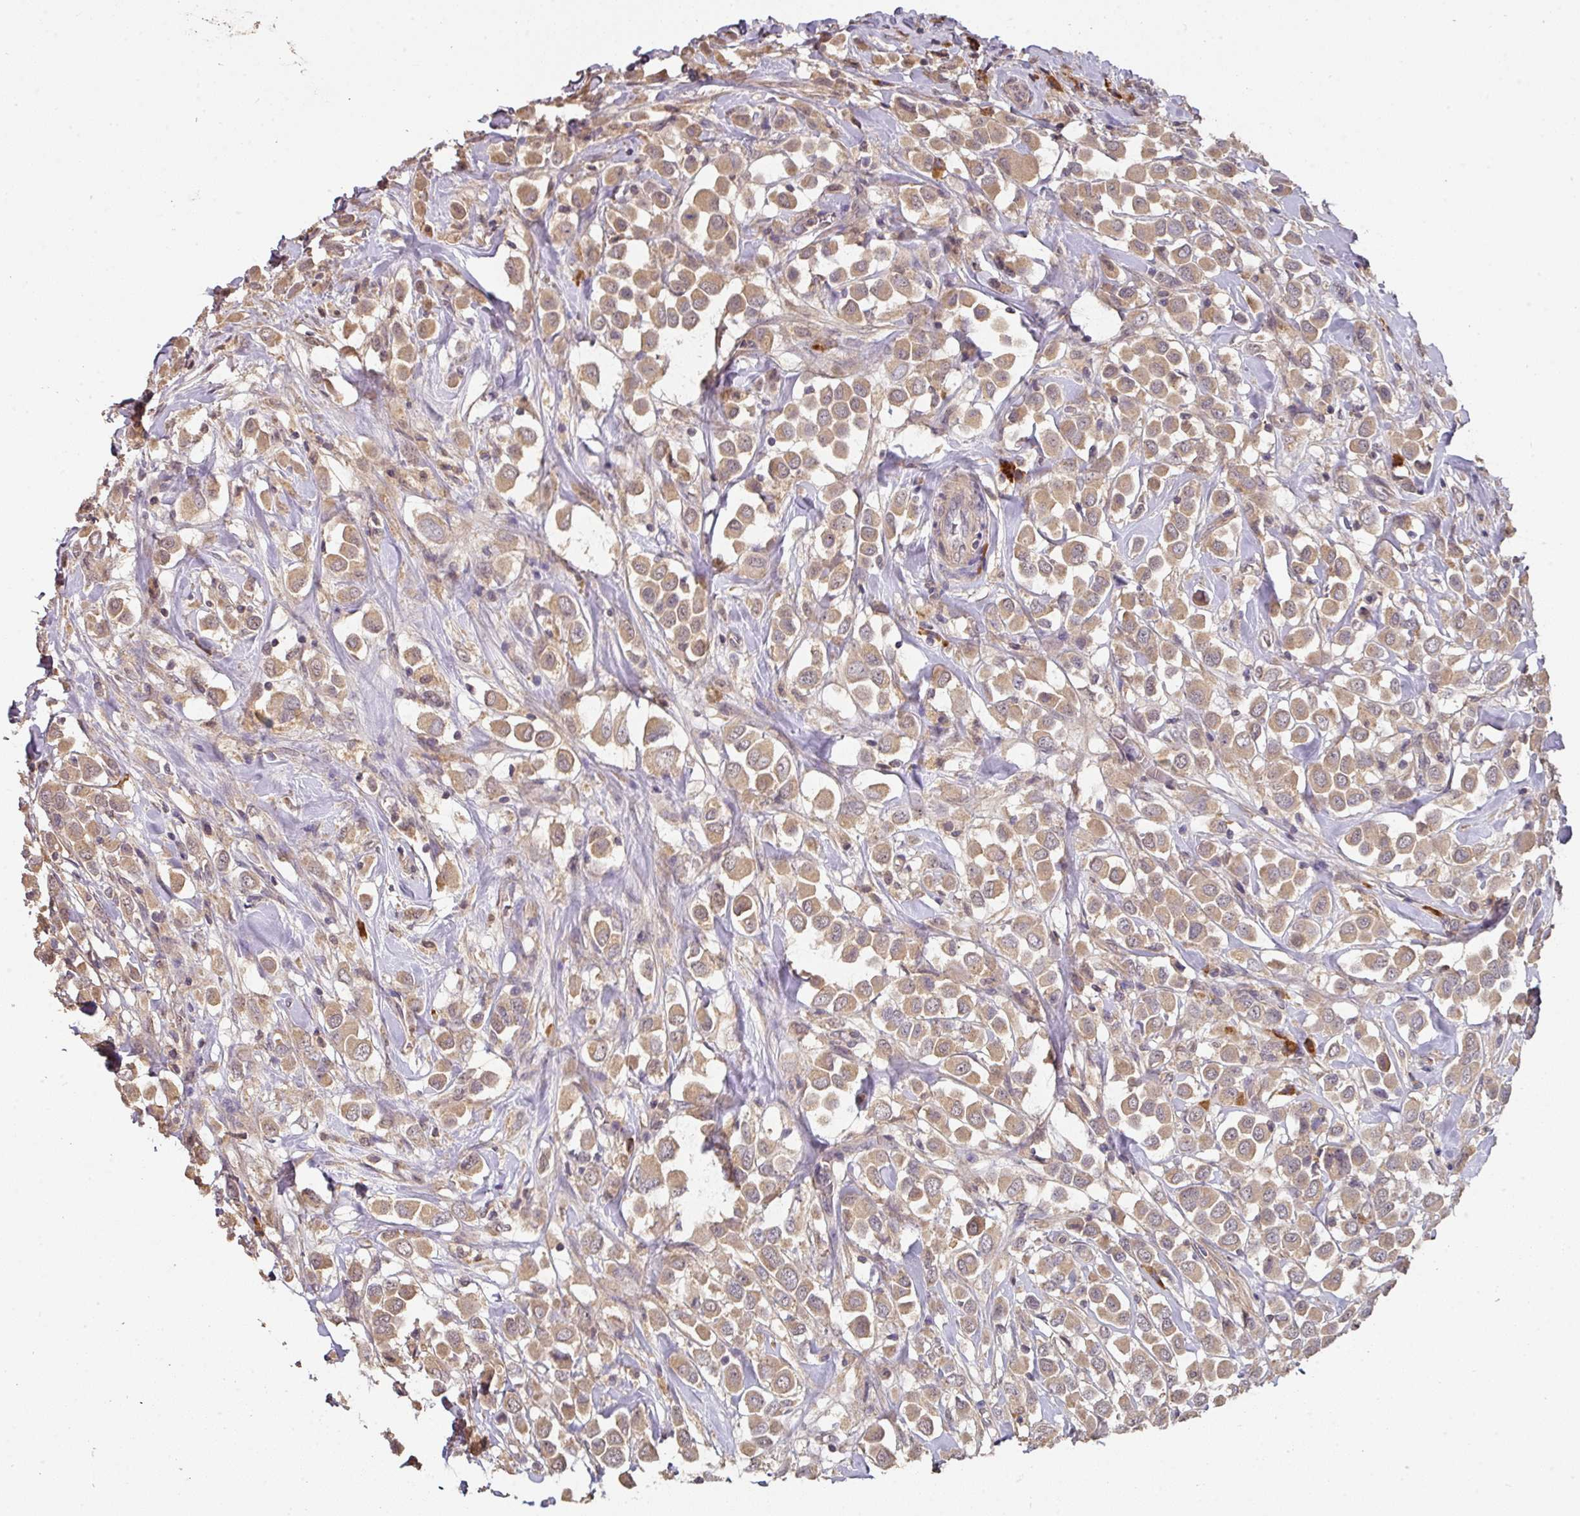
{"staining": {"intensity": "moderate", "quantity": ">75%", "location": "cytoplasmic/membranous"}, "tissue": "breast cancer", "cell_type": "Tumor cells", "image_type": "cancer", "snomed": [{"axis": "morphology", "description": "Duct carcinoma"}, {"axis": "topography", "description": "Breast"}], "caption": "DAB (3,3'-diaminobenzidine) immunohistochemical staining of human breast cancer displays moderate cytoplasmic/membranous protein expression in approximately >75% of tumor cells.", "gene": "ACVR2B", "patient": {"sex": "female", "age": 61}}